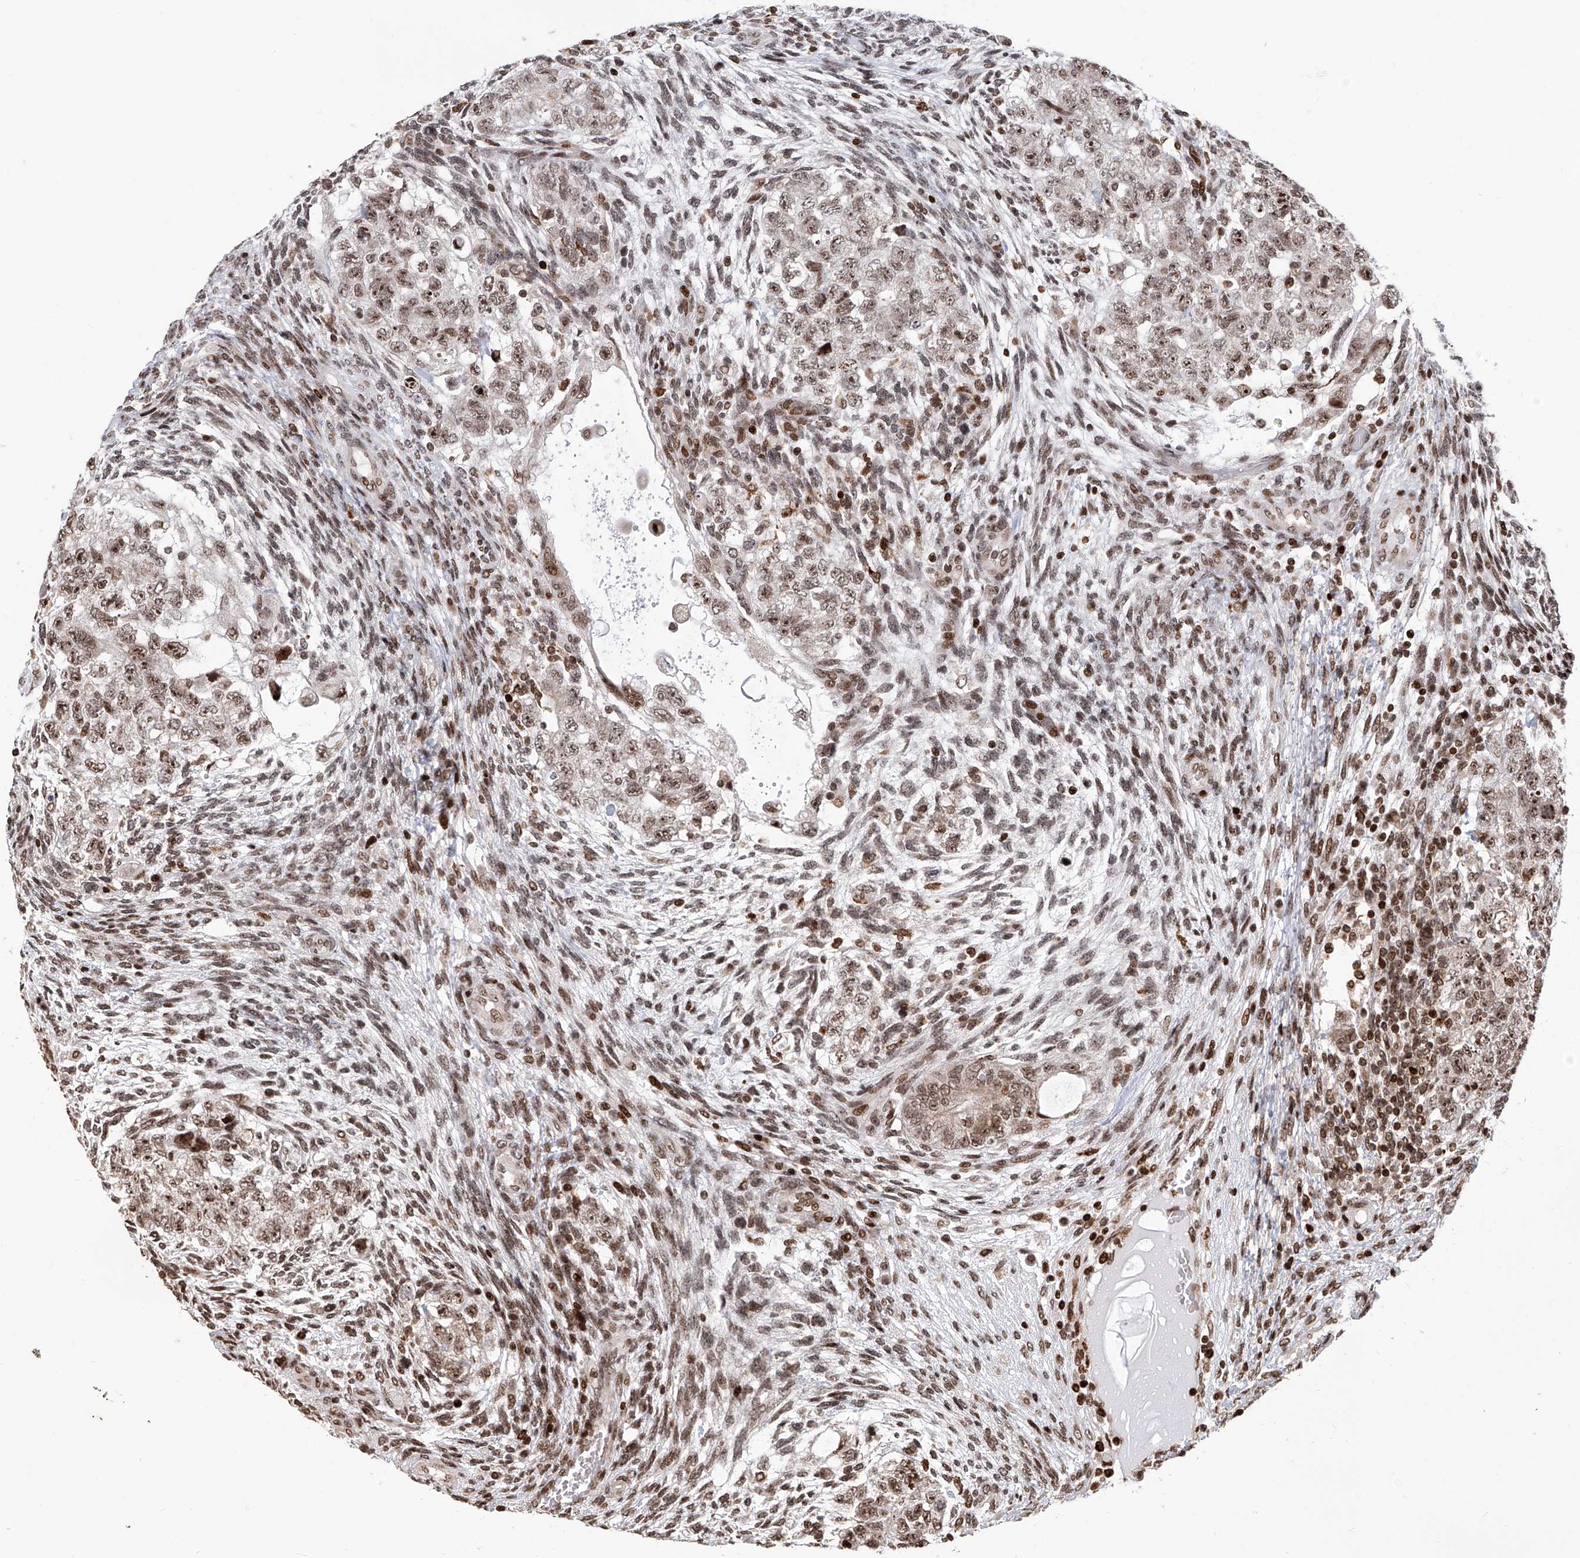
{"staining": {"intensity": "moderate", "quantity": ">75%", "location": "nuclear"}, "tissue": "testis cancer", "cell_type": "Tumor cells", "image_type": "cancer", "snomed": [{"axis": "morphology", "description": "Carcinoma, Embryonal, NOS"}, {"axis": "topography", "description": "Testis"}], "caption": "Protein expression analysis of testis cancer (embryonal carcinoma) exhibits moderate nuclear expression in about >75% of tumor cells. (DAB IHC with brightfield microscopy, high magnification).", "gene": "PAK1IP1", "patient": {"sex": "male", "age": 36}}